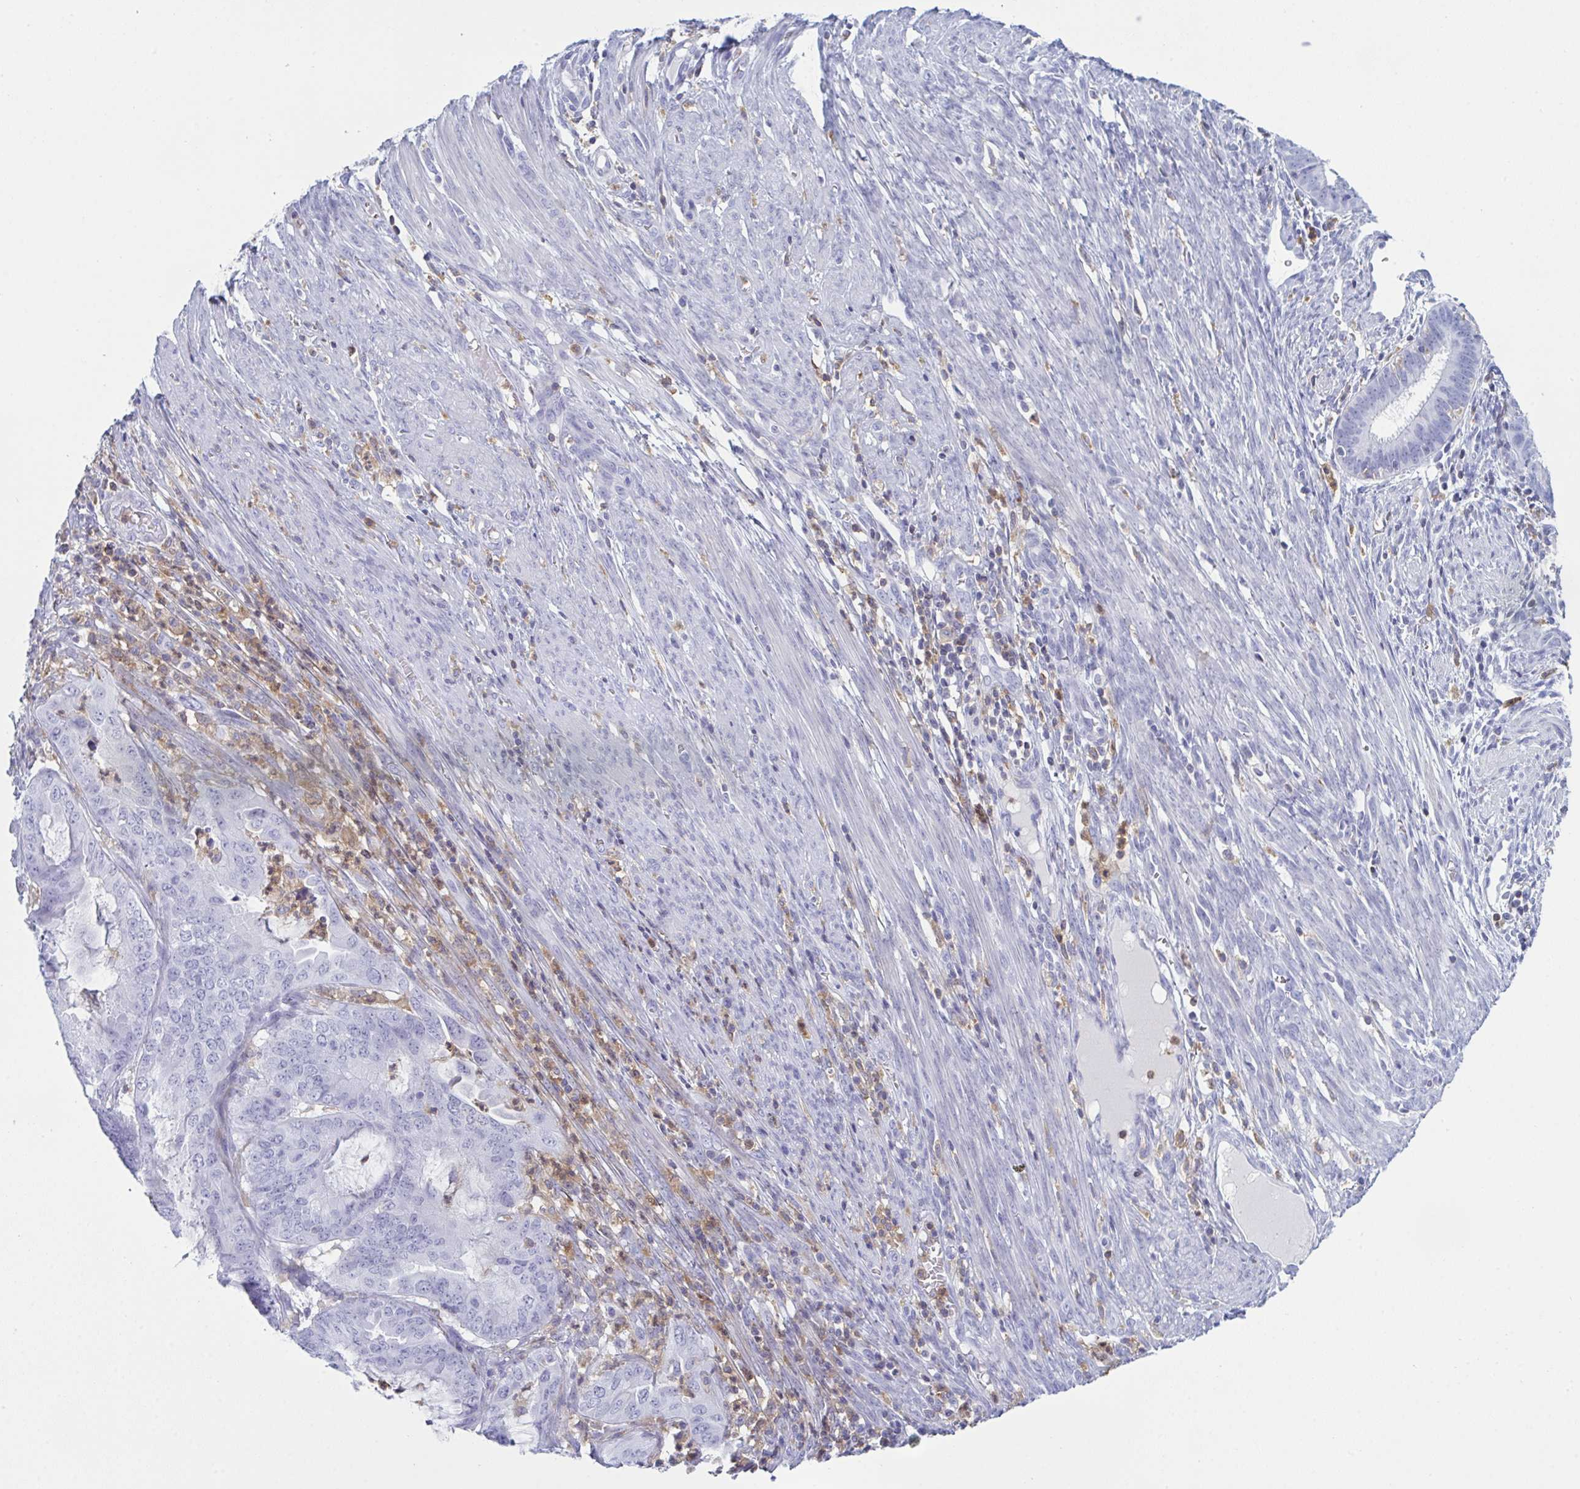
{"staining": {"intensity": "negative", "quantity": "none", "location": "none"}, "tissue": "endometrial cancer", "cell_type": "Tumor cells", "image_type": "cancer", "snomed": [{"axis": "morphology", "description": "Adenocarcinoma, NOS"}, {"axis": "topography", "description": "Endometrium"}], "caption": "This is an immunohistochemistry (IHC) image of human endometrial cancer (adenocarcinoma). There is no staining in tumor cells.", "gene": "MYO1F", "patient": {"sex": "female", "age": 51}}